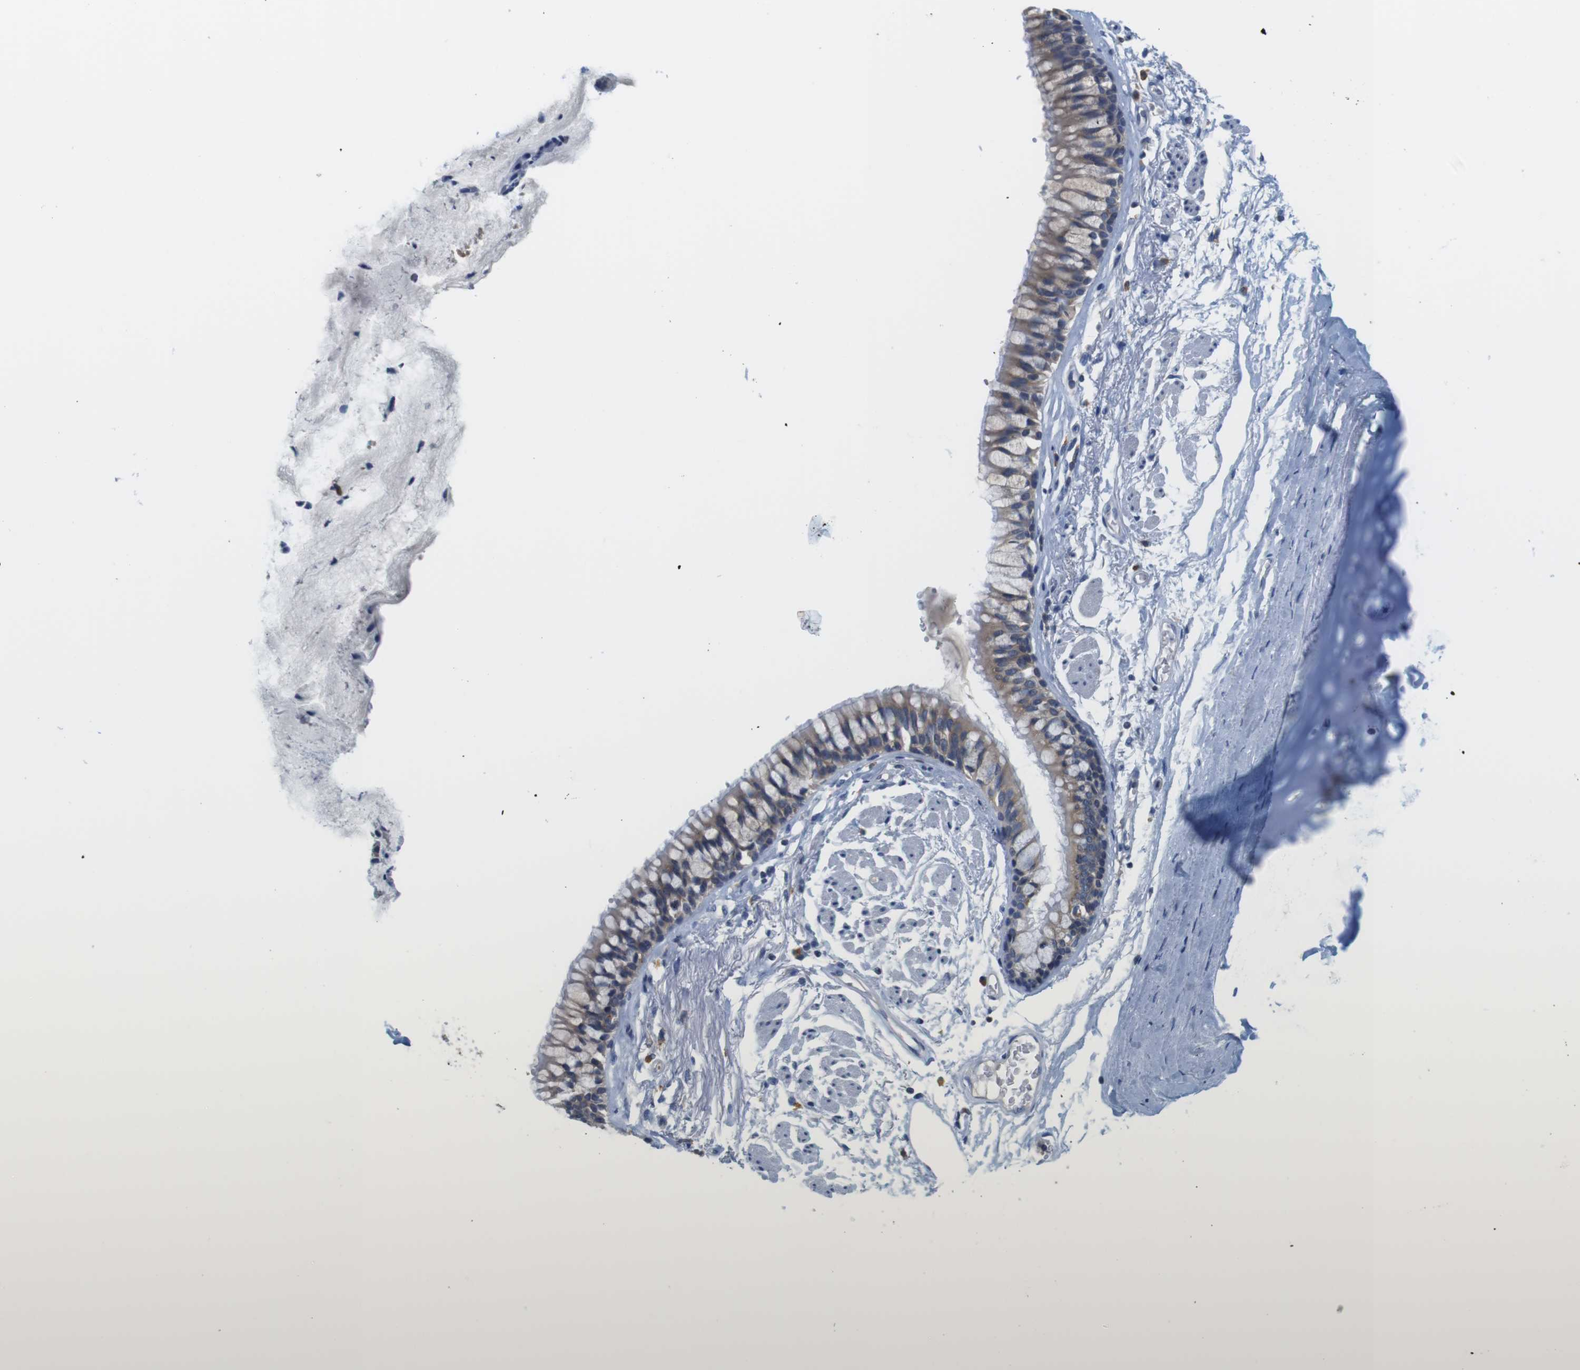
{"staining": {"intensity": "negative", "quantity": "none", "location": "none"}, "tissue": "adipose tissue", "cell_type": "Adipocytes", "image_type": "normal", "snomed": [{"axis": "morphology", "description": "Normal tissue, NOS"}, {"axis": "topography", "description": "Cartilage tissue"}, {"axis": "topography", "description": "Bronchus"}], "caption": "Adipocytes are negative for brown protein staining in benign adipose tissue. (DAB (3,3'-diaminobenzidine) immunohistochemistry visualized using brightfield microscopy, high magnification).", "gene": "CNGA2", "patient": {"sex": "female", "age": 73}}